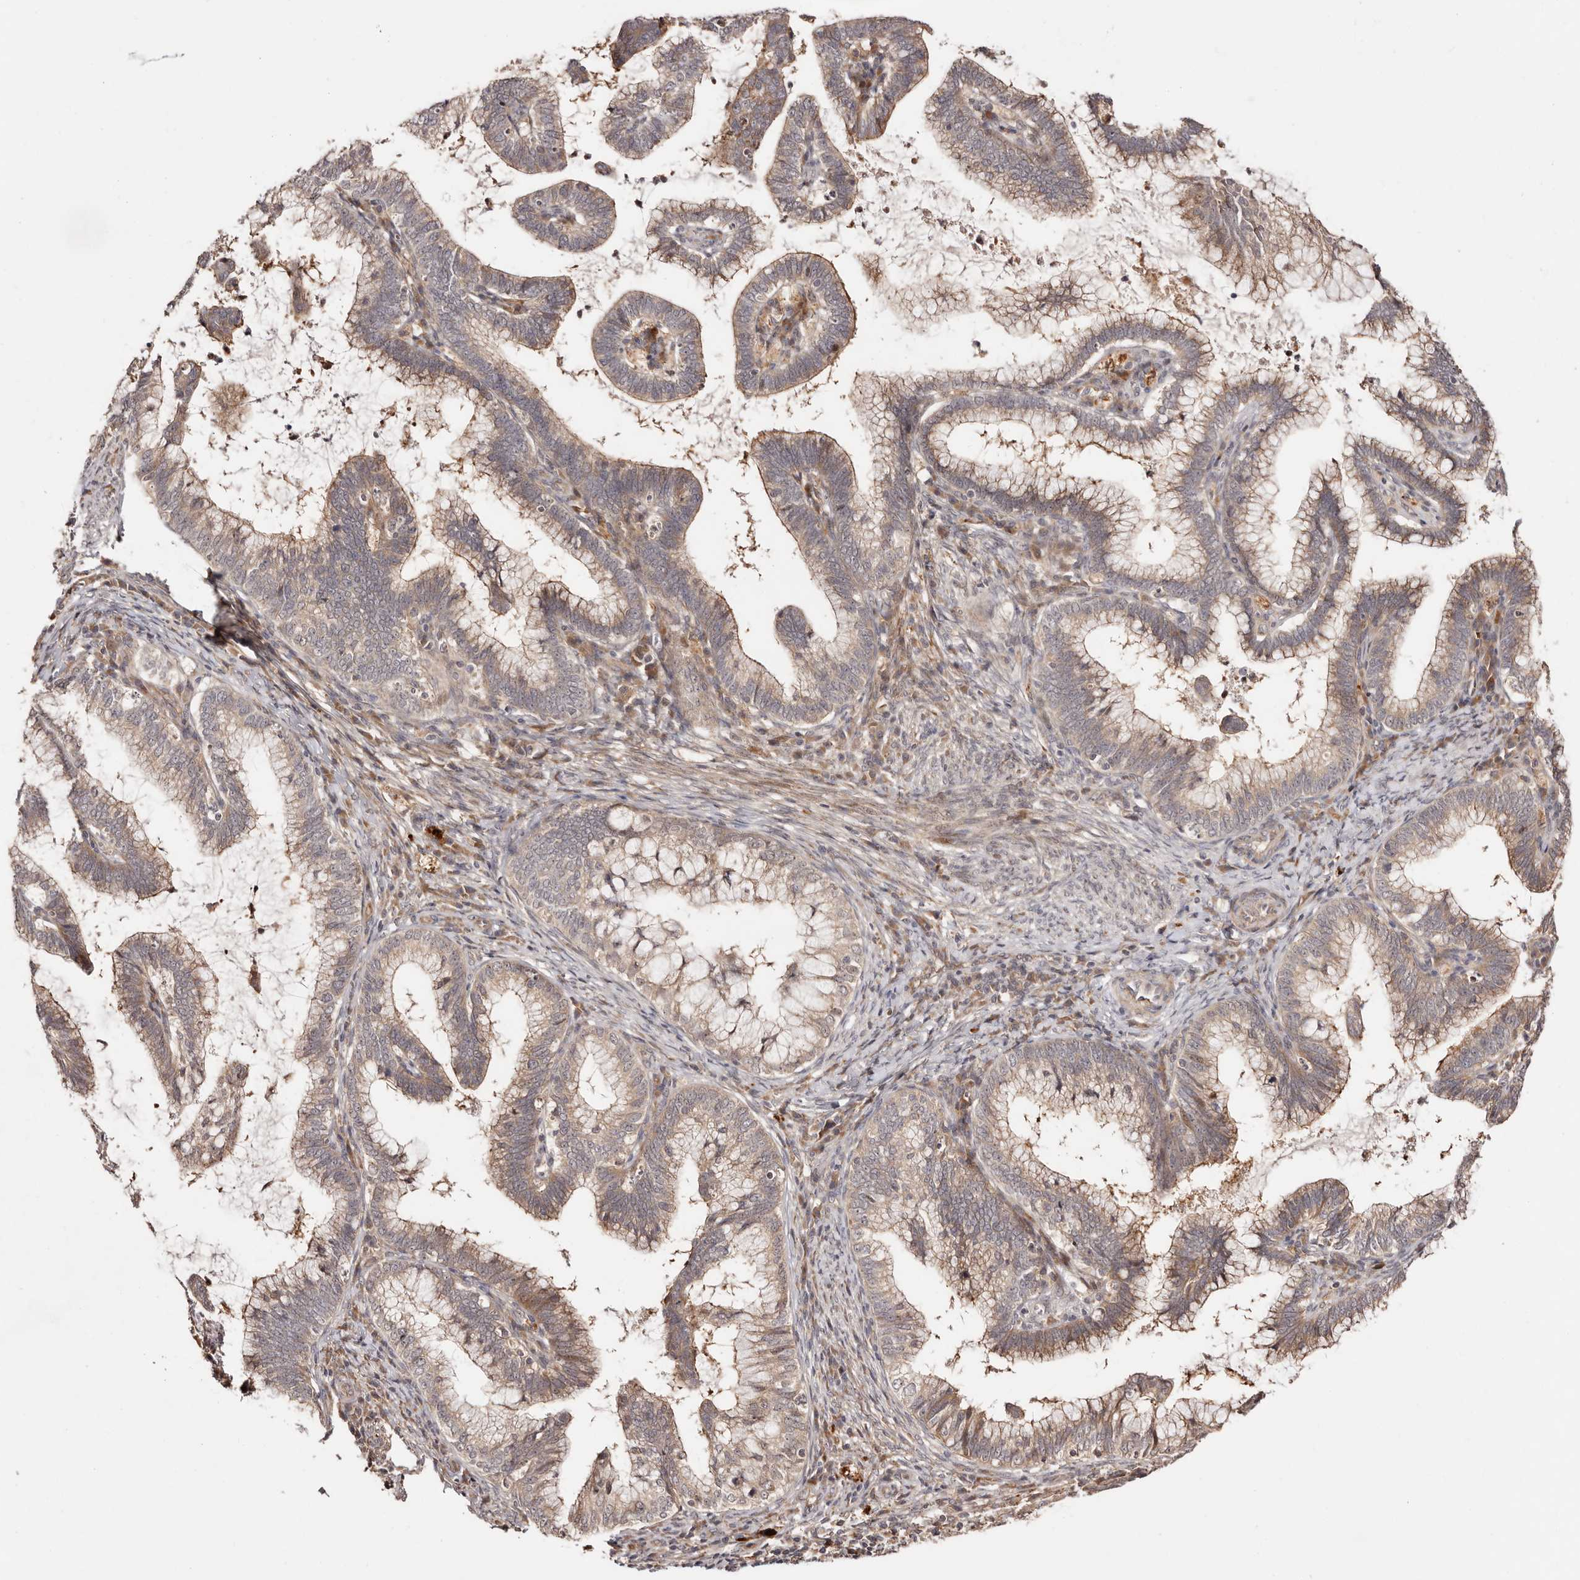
{"staining": {"intensity": "moderate", "quantity": "25%-75%", "location": "cytoplasmic/membranous"}, "tissue": "cervical cancer", "cell_type": "Tumor cells", "image_type": "cancer", "snomed": [{"axis": "morphology", "description": "Adenocarcinoma, NOS"}, {"axis": "topography", "description": "Cervix"}], "caption": "Immunohistochemistry (IHC) (DAB (3,3'-diaminobenzidine)) staining of adenocarcinoma (cervical) shows moderate cytoplasmic/membranous protein positivity in about 25%-75% of tumor cells.", "gene": "PTPN22", "patient": {"sex": "female", "age": 36}}